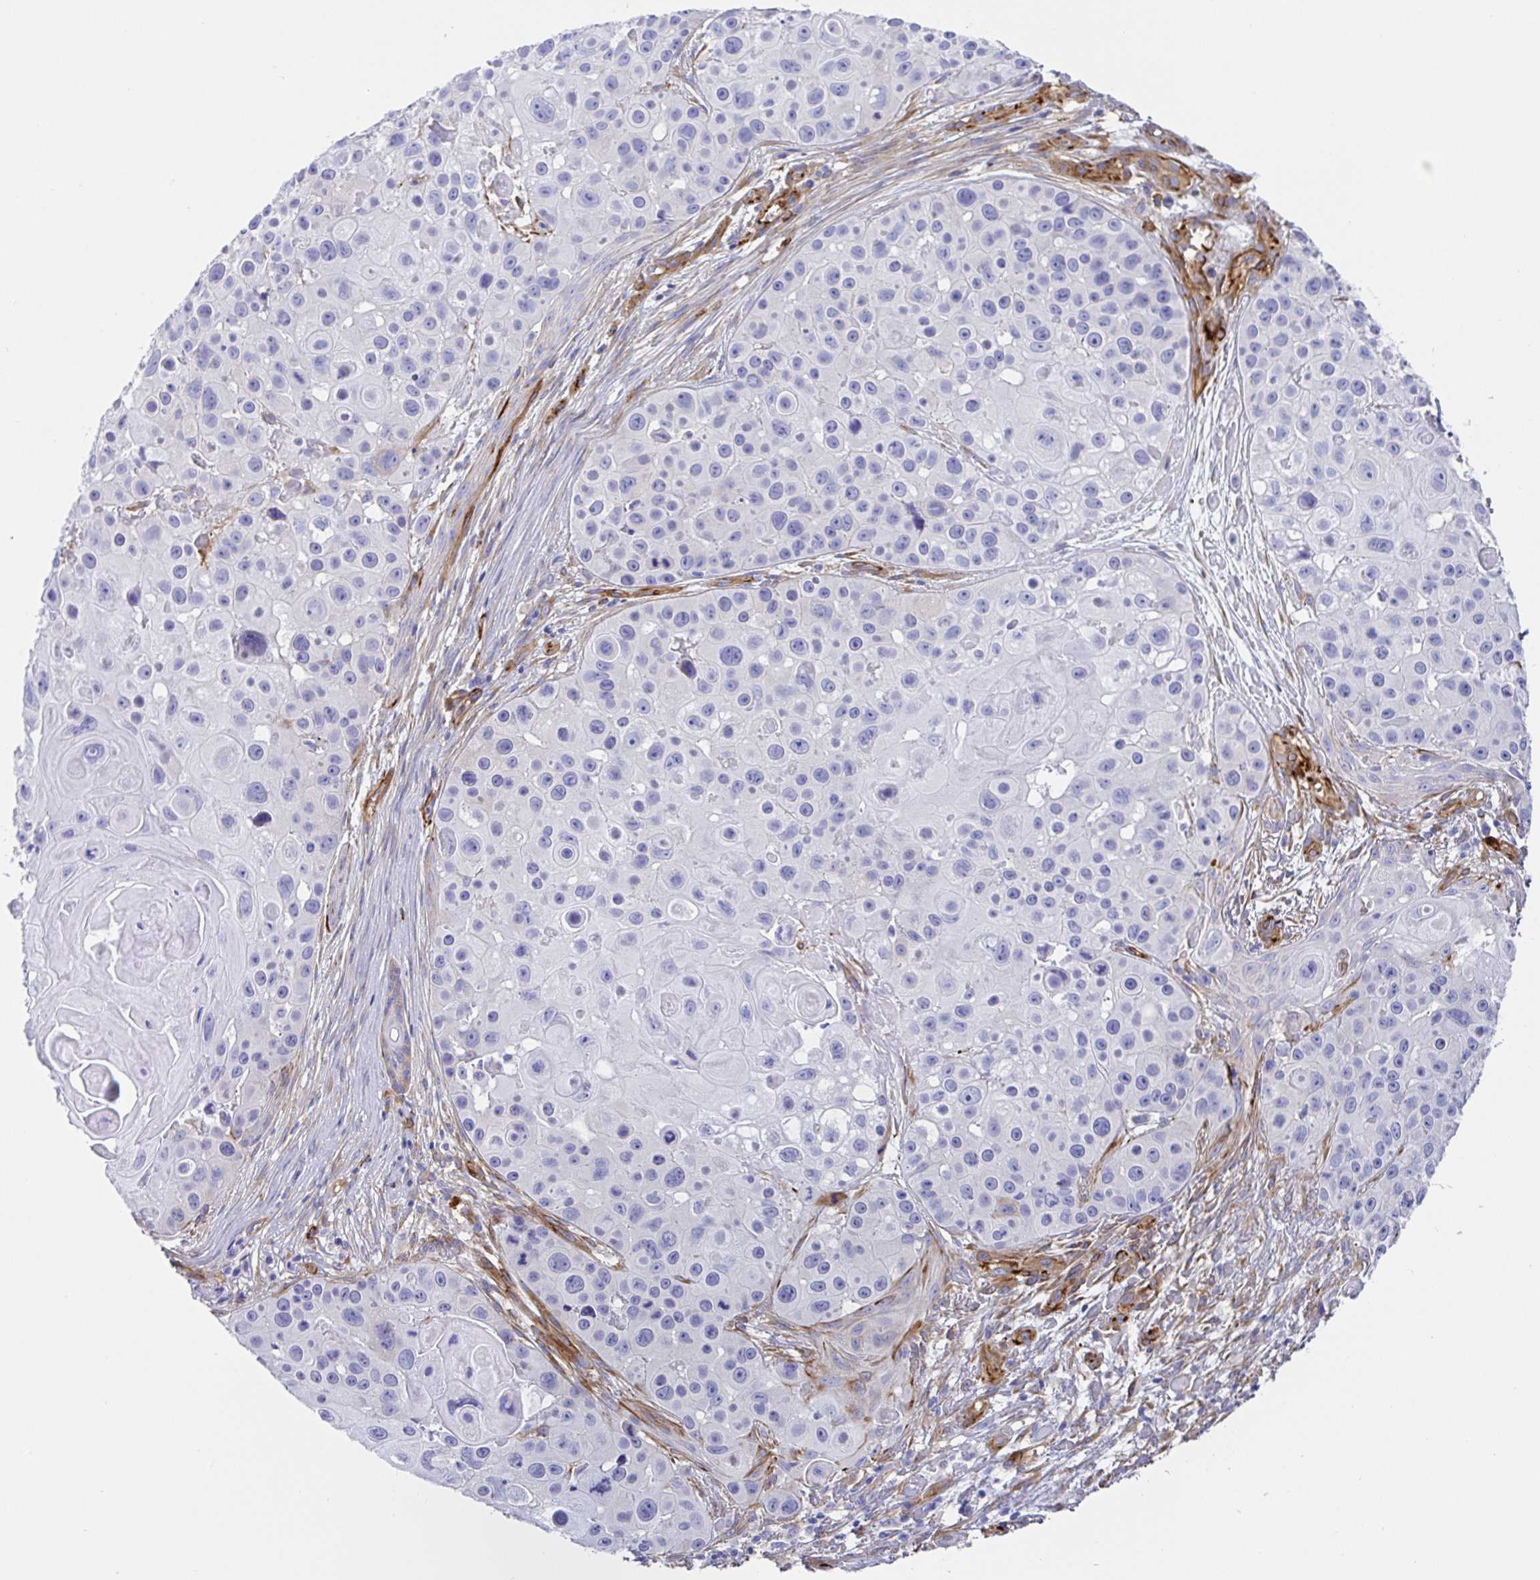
{"staining": {"intensity": "negative", "quantity": "none", "location": "none"}, "tissue": "skin cancer", "cell_type": "Tumor cells", "image_type": "cancer", "snomed": [{"axis": "morphology", "description": "Squamous cell carcinoma, NOS"}, {"axis": "topography", "description": "Skin"}], "caption": "The photomicrograph demonstrates no significant positivity in tumor cells of skin cancer. The staining was performed using DAB (3,3'-diaminobenzidine) to visualize the protein expression in brown, while the nuclei were stained in blue with hematoxylin (Magnification: 20x).", "gene": "DOCK1", "patient": {"sex": "male", "age": 92}}